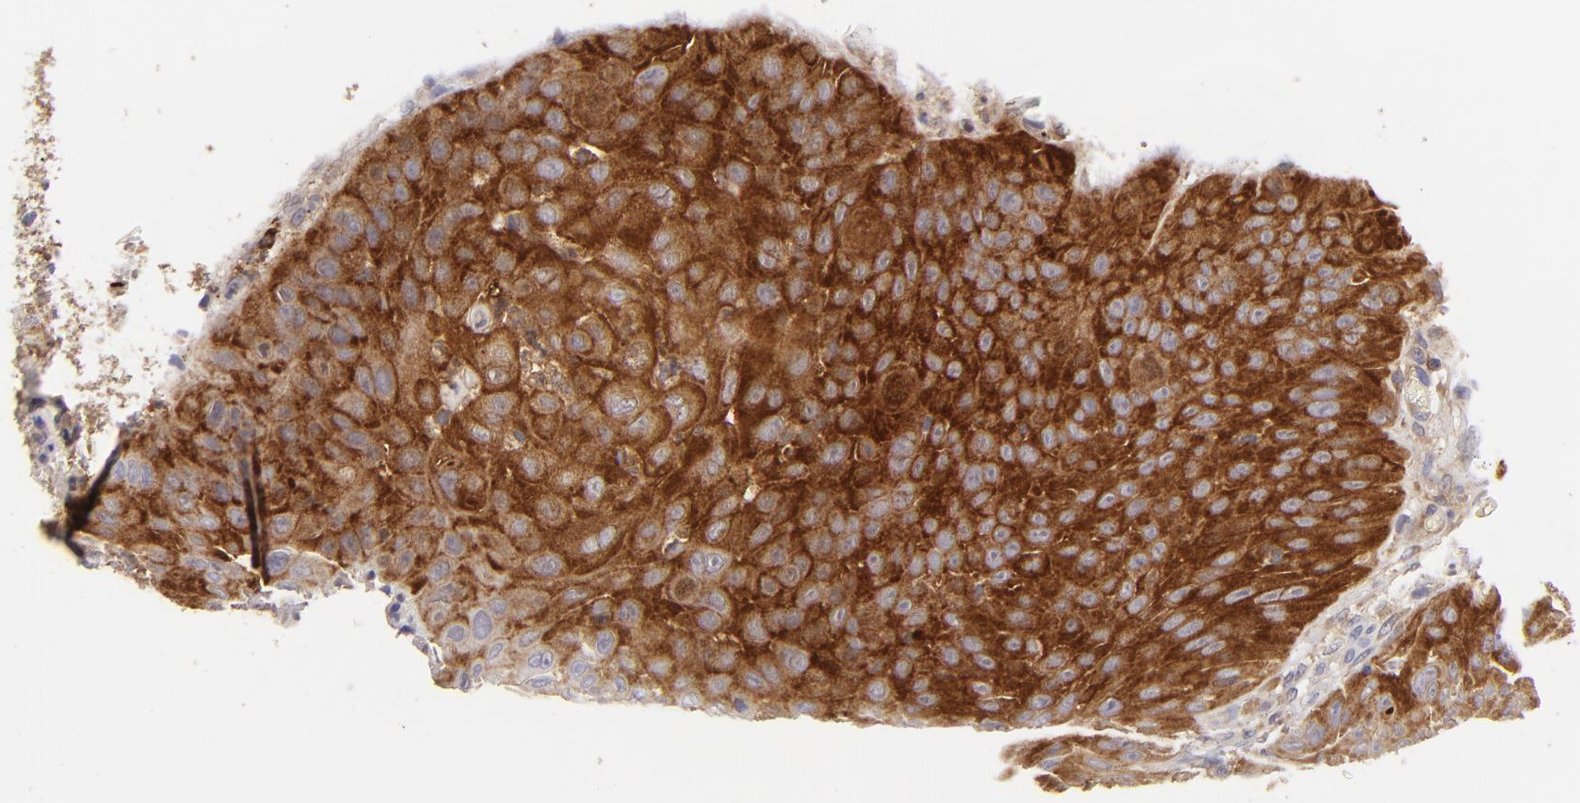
{"staining": {"intensity": "strong", "quantity": ">75%", "location": "cytoplasmic/membranous"}, "tissue": "skin cancer", "cell_type": "Tumor cells", "image_type": "cancer", "snomed": [{"axis": "morphology", "description": "Squamous cell carcinoma, NOS"}, {"axis": "topography", "description": "Skin"}], "caption": "Immunohistochemical staining of skin cancer (squamous cell carcinoma) exhibits strong cytoplasmic/membranous protein expression in about >75% of tumor cells.", "gene": "MMP10", "patient": {"sex": "male", "age": 82}}